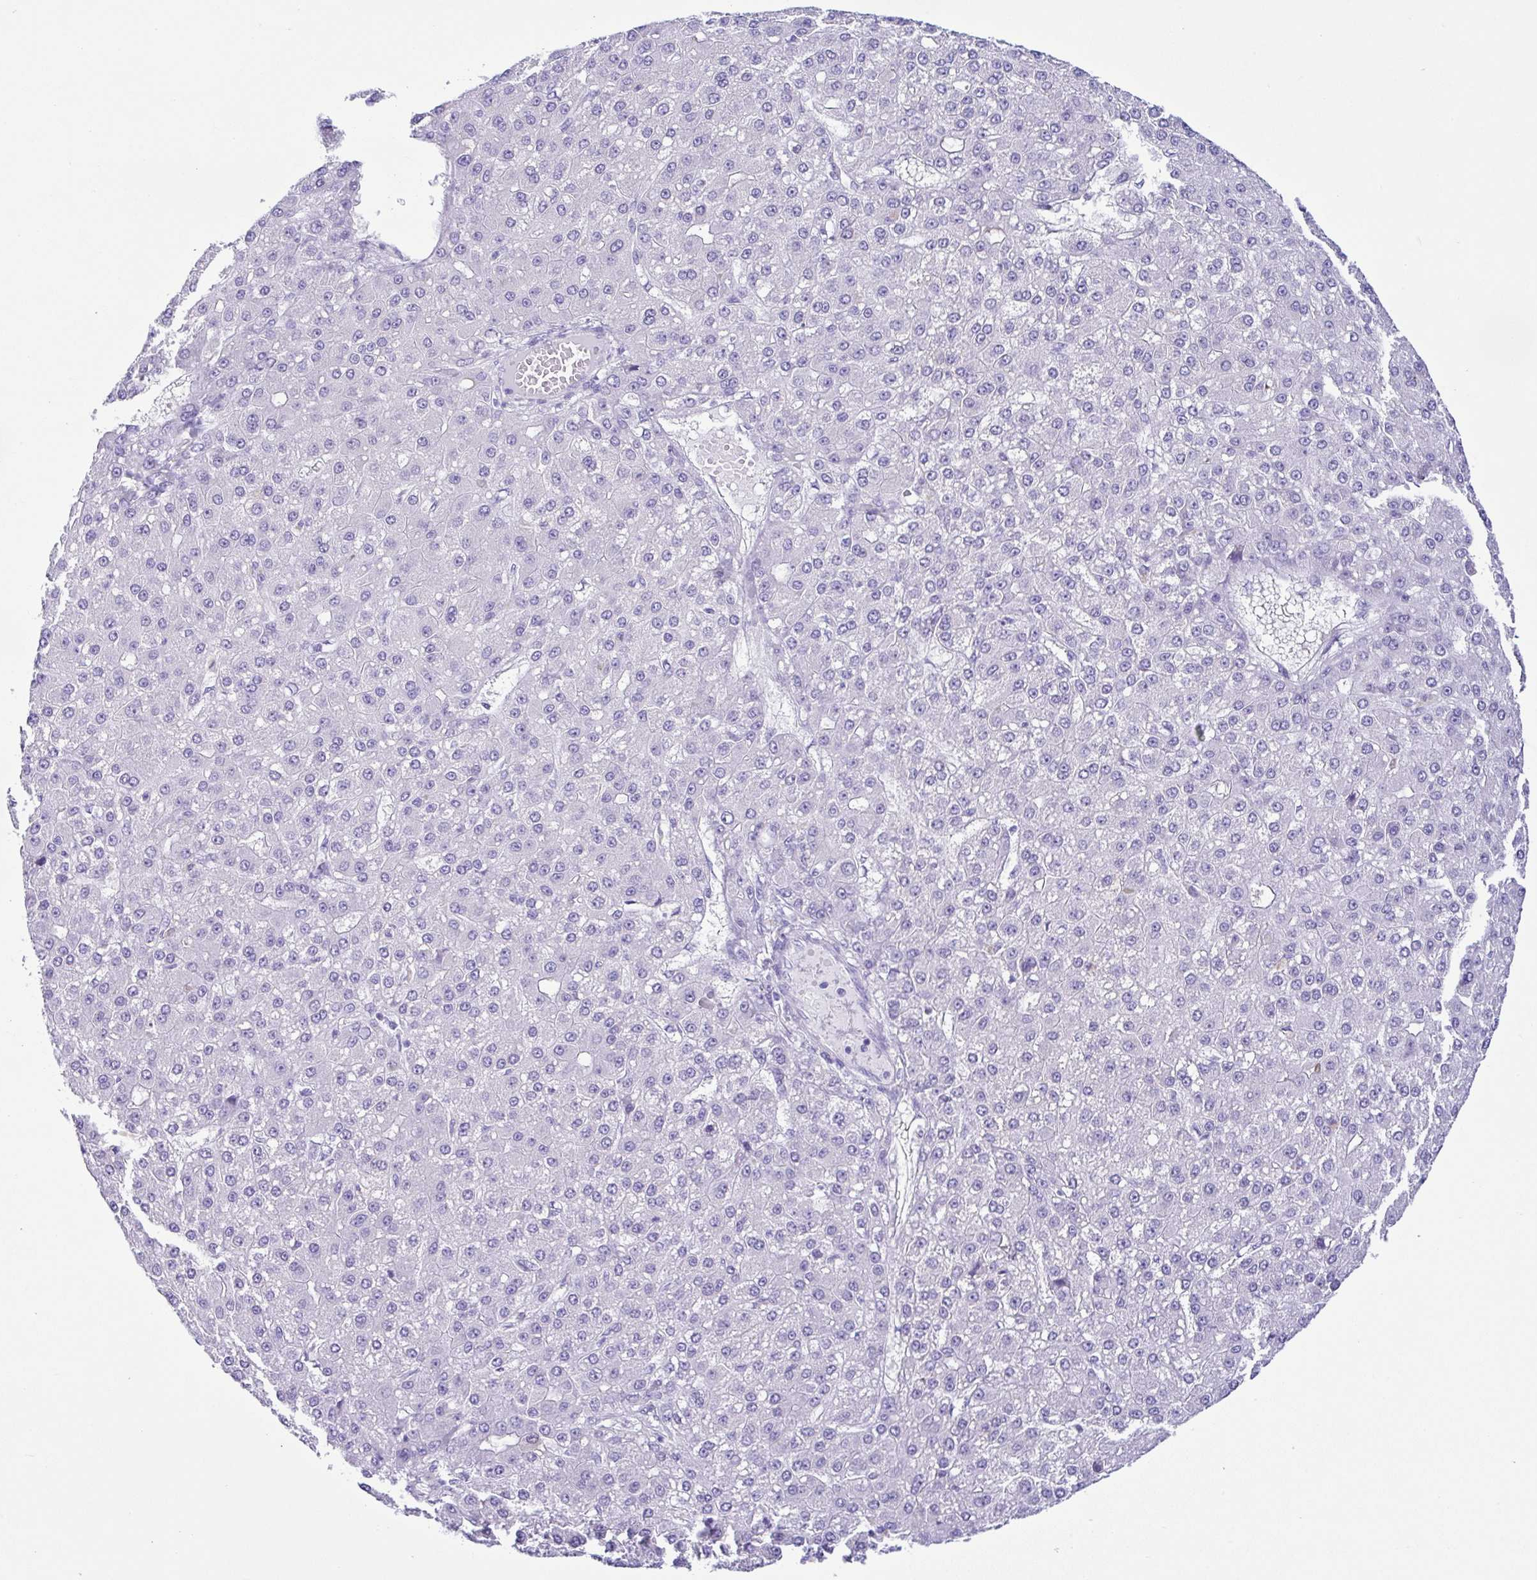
{"staining": {"intensity": "negative", "quantity": "none", "location": "none"}, "tissue": "liver cancer", "cell_type": "Tumor cells", "image_type": "cancer", "snomed": [{"axis": "morphology", "description": "Carcinoma, Hepatocellular, NOS"}, {"axis": "topography", "description": "Liver"}], "caption": "Liver cancer (hepatocellular carcinoma) was stained to show a protein in brown. There is no significant positivity in tumor cells. The staining was performed using DAB to visualize the protein expression in brown, while the nuclei were stained in blue with hematoxylin (Magnification: 20x).", "gene": "RRM2", "patient": {"sex": "male", "age": 67}}